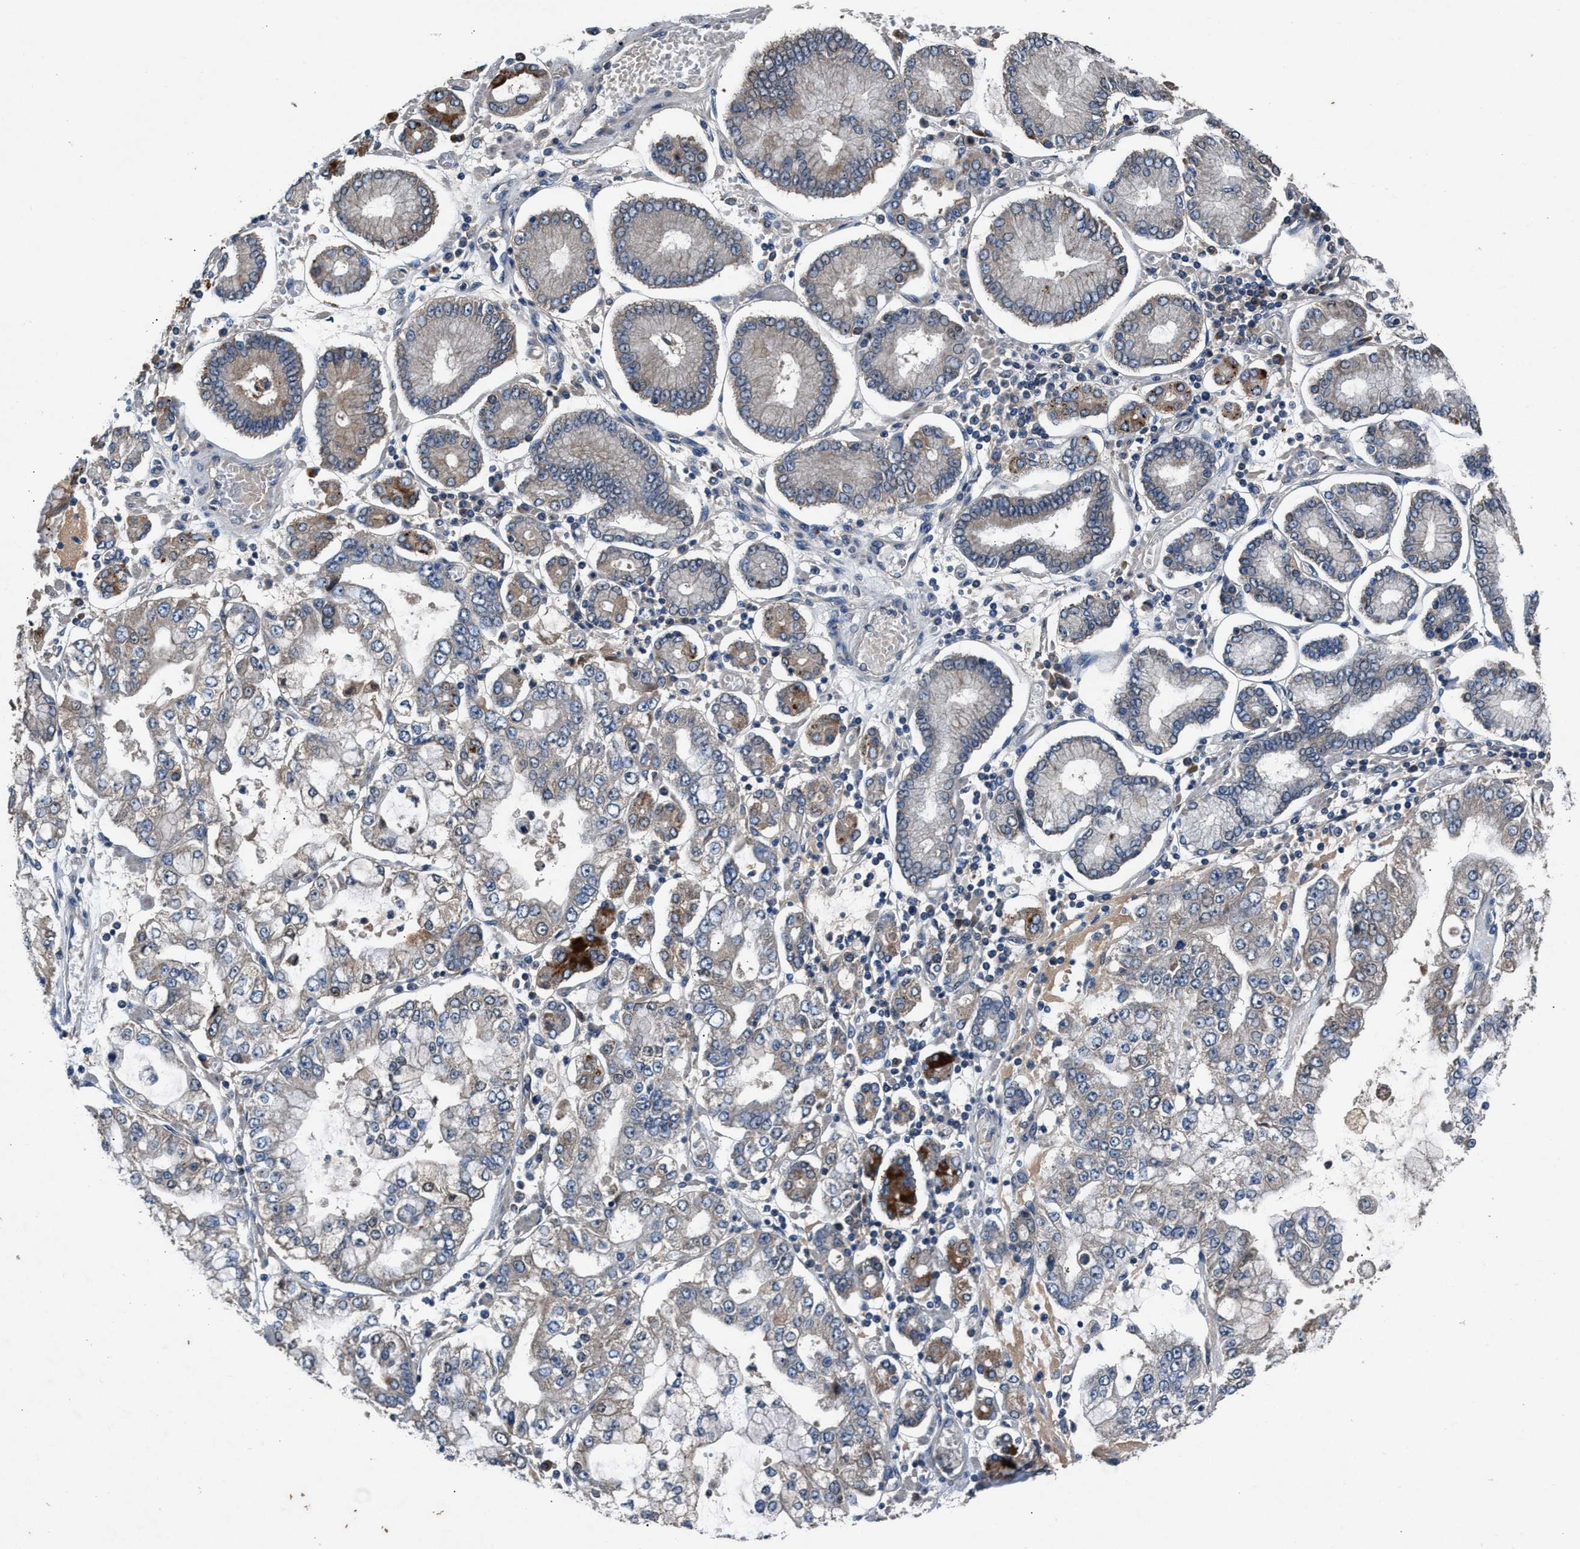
{"staining": {"intensity": "weak", "quantity": "<25%", "location": "cytoplasmic/membranous"}, "tissue": "stomach cancer", "cell_type": "Tumor cells", "image_type": "cancer", "snomed": [{"axis": "morphology", "description": "Adenocarcinoma, NOS"}, {"axis": "topography", "description": "Stomach"}], "caption": "Immunohistochemical staining of human adenocarcinoma (stomach) demonstrates no significant positivity in tumor cells.", "gene": "PRXL2C", "patient": {"sex": "male", "age": 76}}